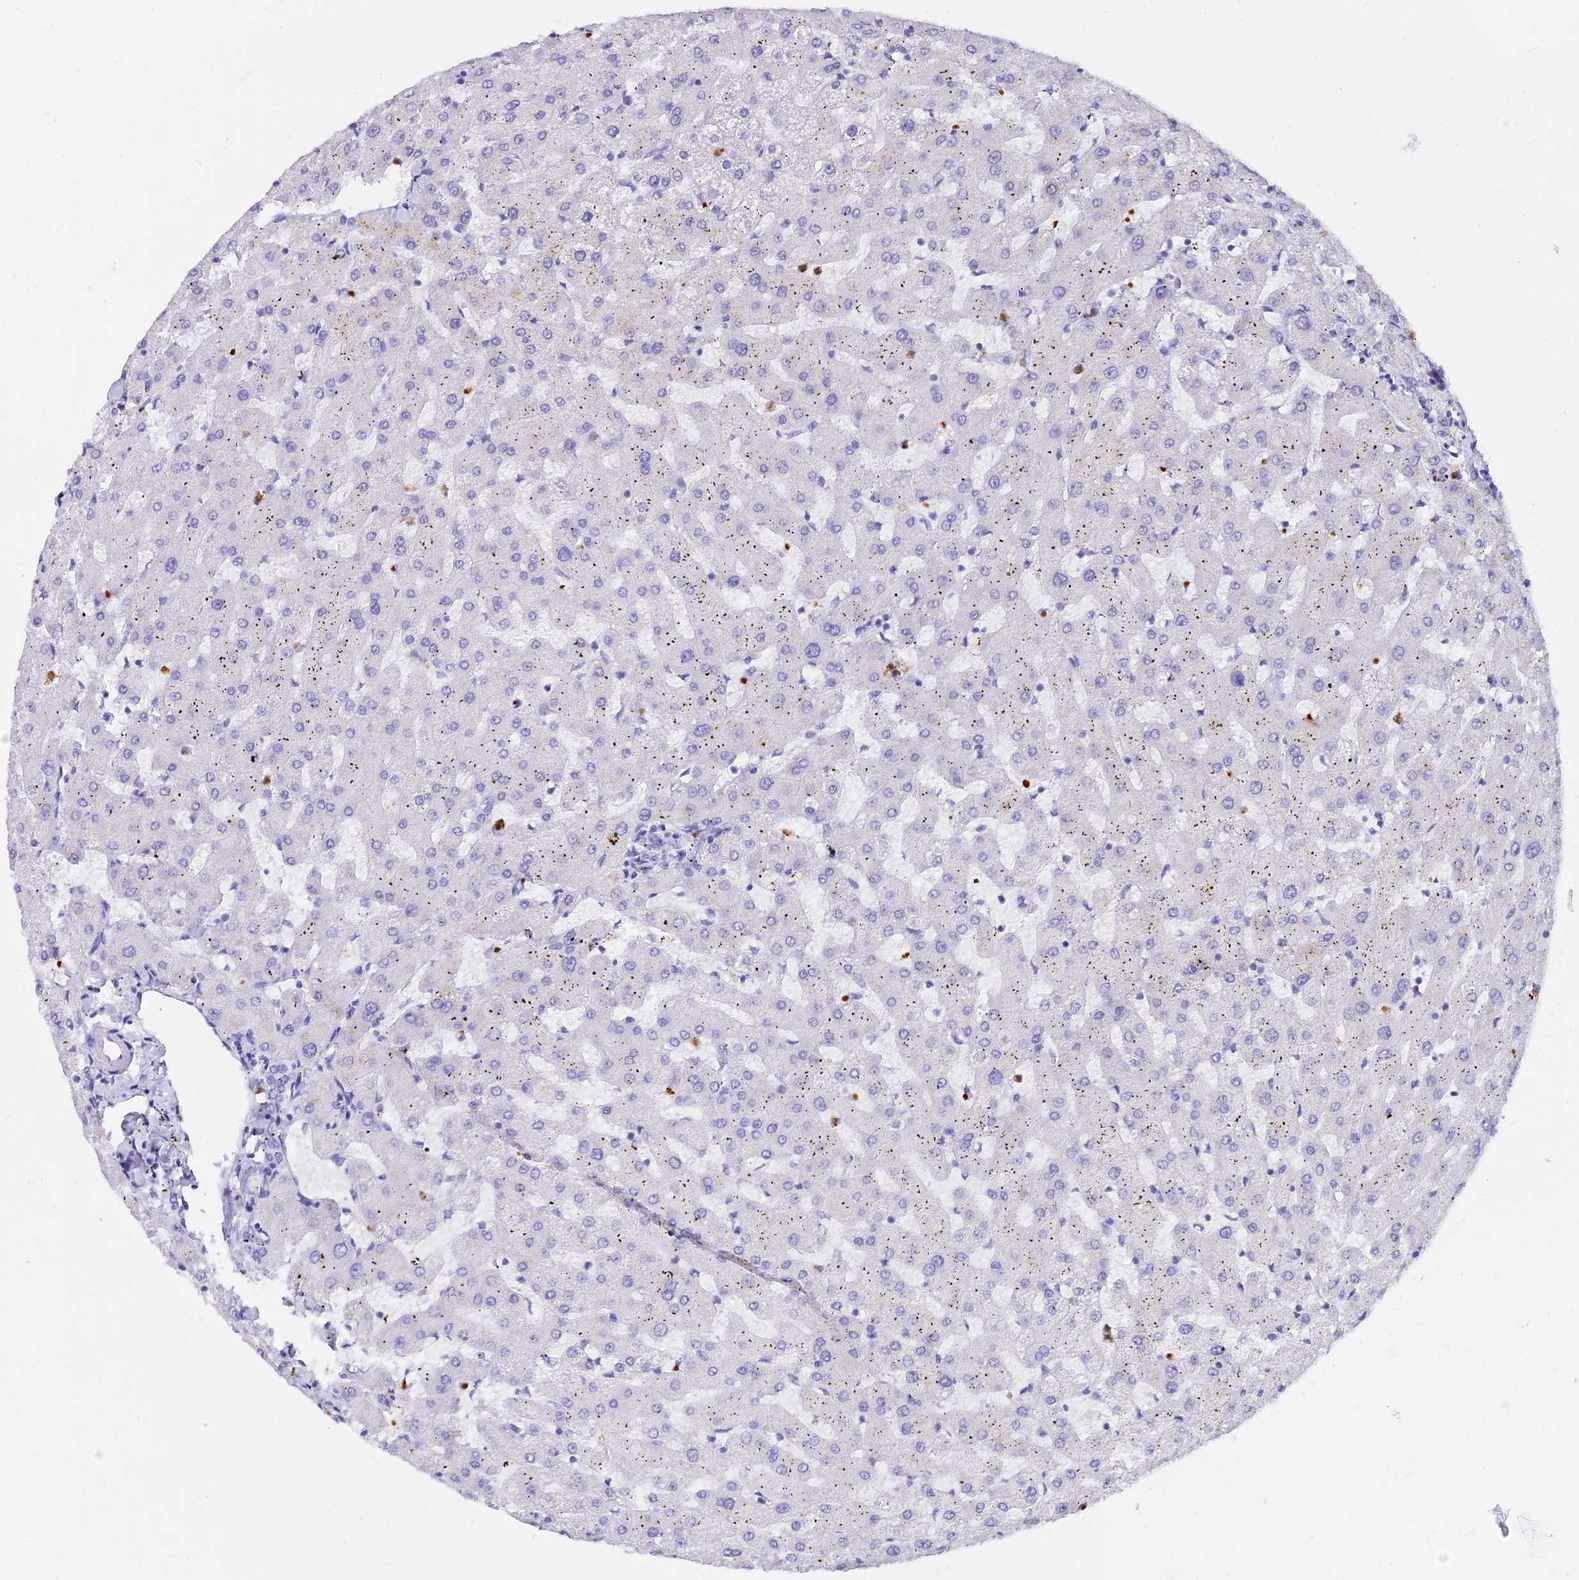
{"staining": {"intensity": "negative", "quantity": "none", "location": "none"}, "tissue": "liver", "cell_type": "Cholangiocytes", "image_type": "normal", "snomed": [{"axis": "morphology", "description": "Normal tissue, NOS"}, {"axis": "topography", "description": "Liver"}], "caption": "Cholangiocytes show no significant positivity in unremarkable liver. Brightfield microscopy of IHC stained with DAB (brown) and hematoxylin (blue), captured at high magnification.", "gene": "VWC2L", "patient": {"sex": "female", "age": 63}}